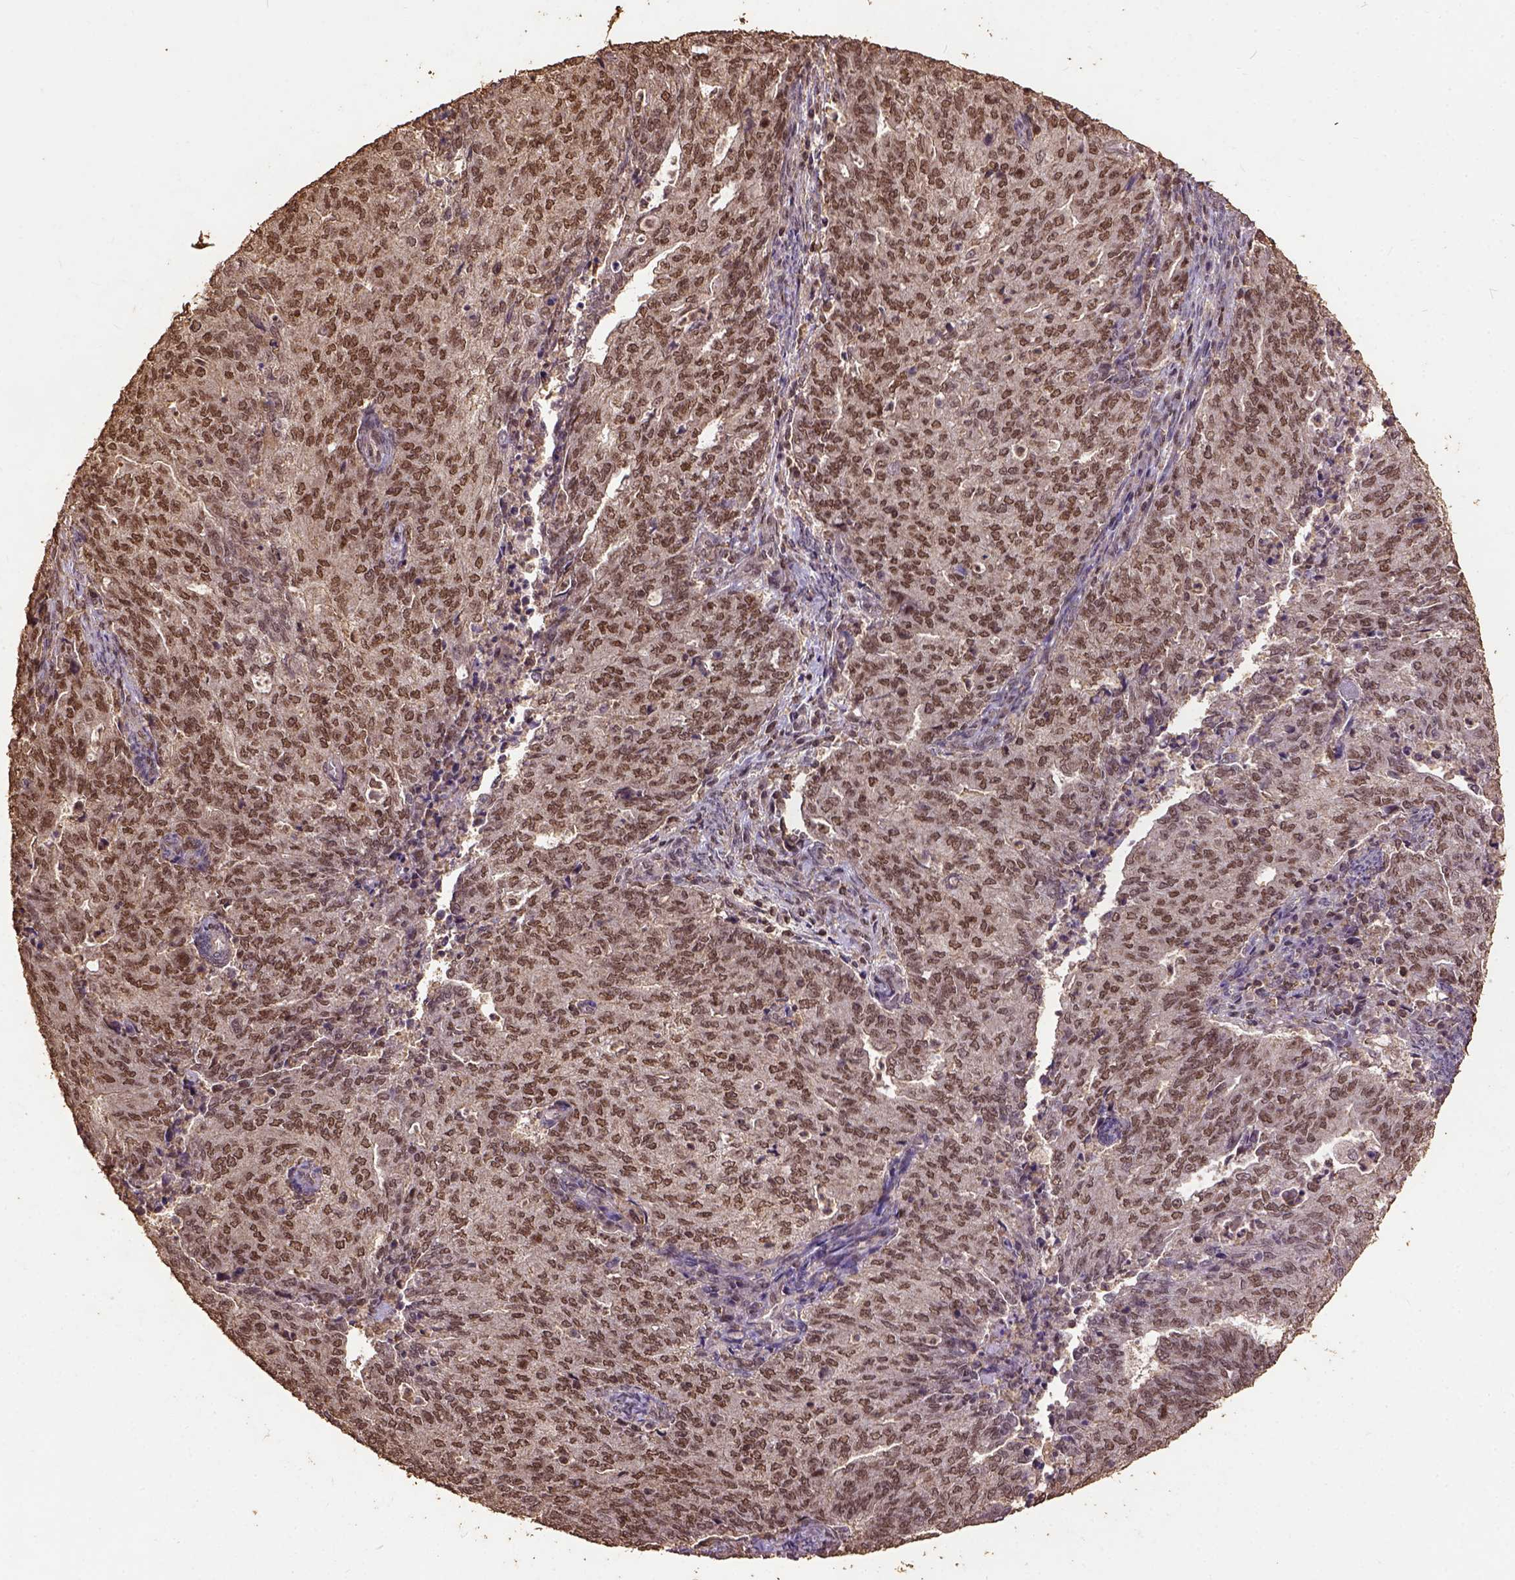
{"staining": {"intensity": "moderate", "quantity": ">75%", "location": "nuclear"}, "tissue": "endometrial cancer", "cell_type": "Tumor cells", "image_type": "cancer", "snomed": [{"axis": "morphology", "description": "Adenocarcinoma, NOS"}, {"axis": "topography", "description": "Endometrium"}], "caption": "DAB immunohistochemical staining of endometrial cancer (adenocarcinoma) demonstrates moderate nuclear protein staining in approximately >75% of tumor cells.", "gene": "NACC1", "patient": {"sex": "female", "age": 82}}